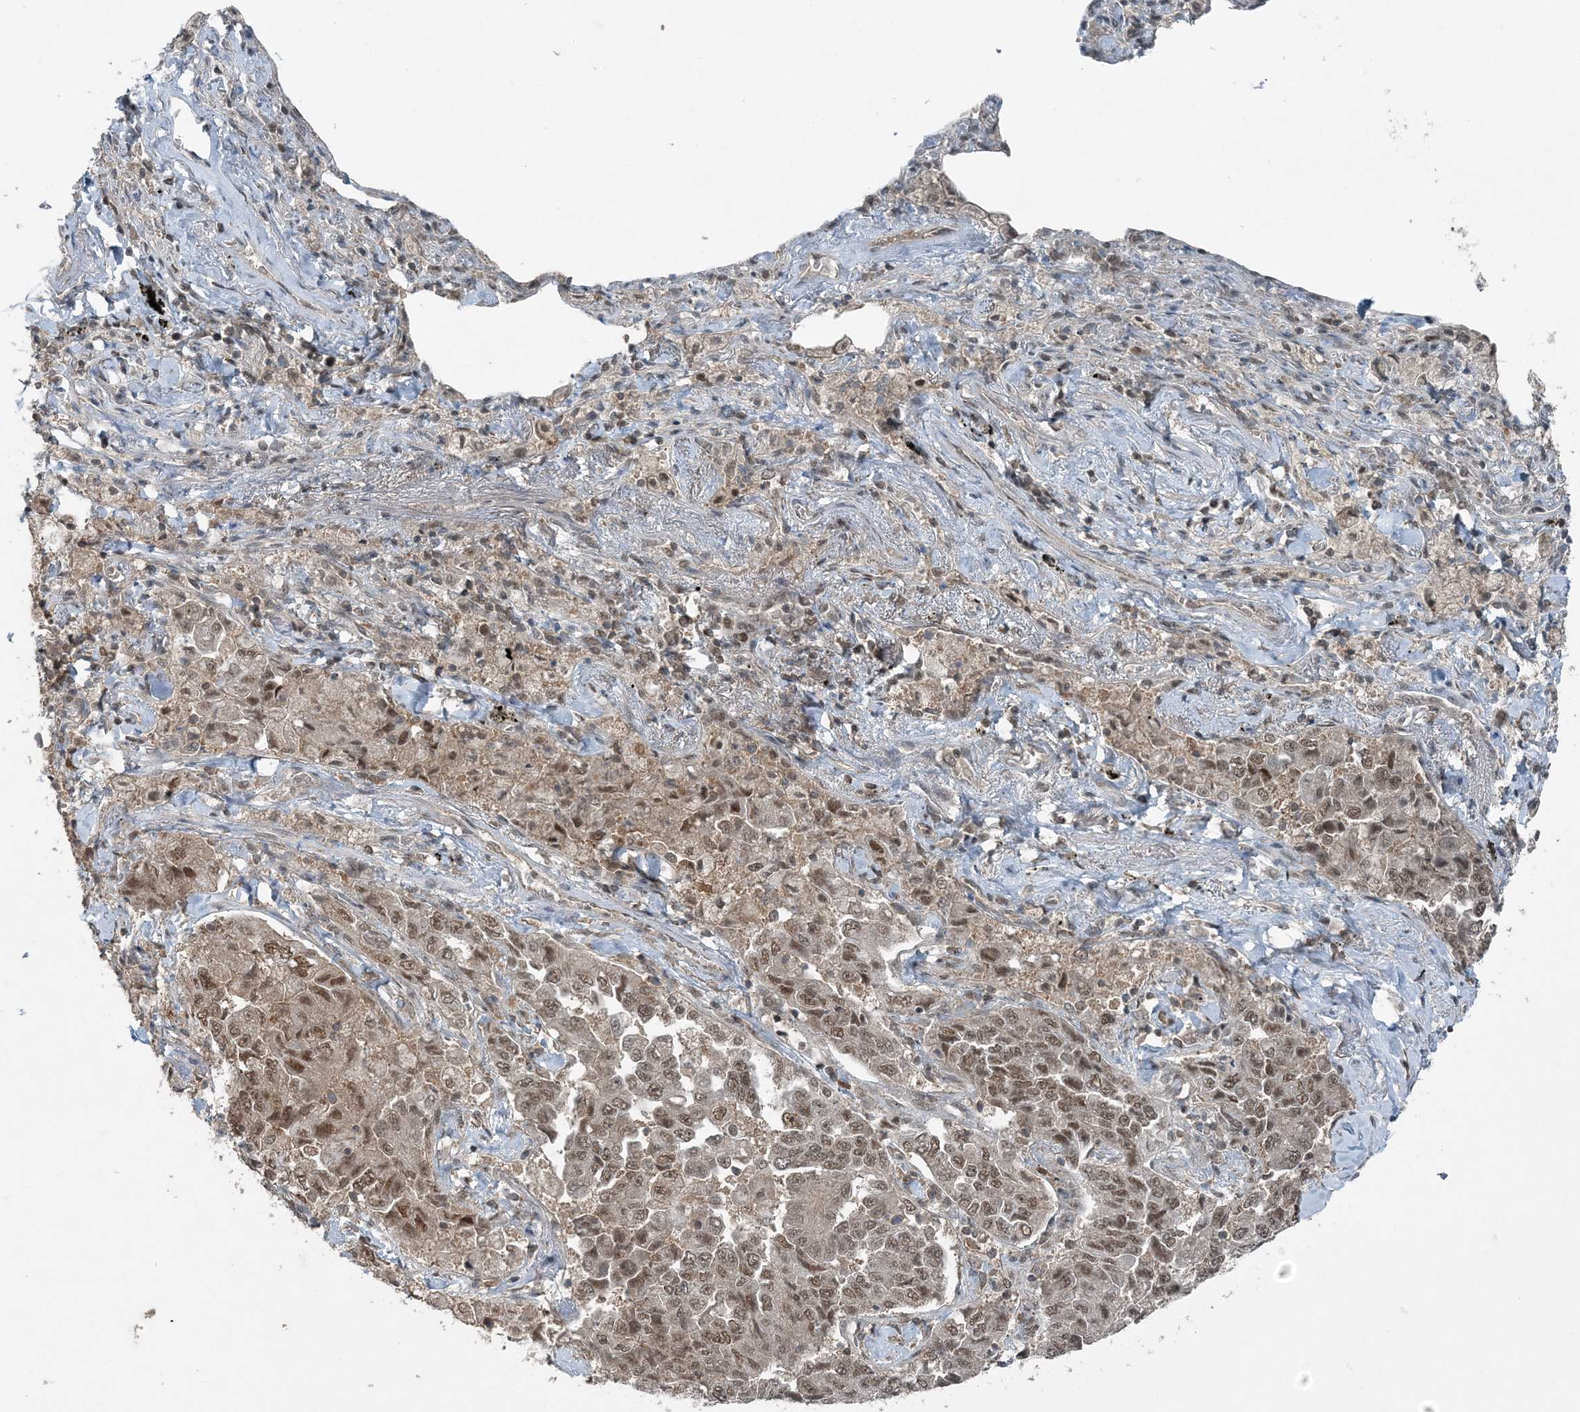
{"staining": {"intensity": "moderate", "quantity": ">75%", "location": "nuclear"}, "tissue": "lung cancer", "cell_type": "Tumor cells", "image_type": "cancer", "snomed": [{"axis": "morphology", "description": "Adenocarcinoma, NOS"}, {"axis": "topography", "description": "Lung"}], "caption": "The histopathology image demonstrates staining of lung adenocarcinoma, revealing moderate nuclear protein positivity (brown color) within tumor cells. (IHC, brightfield microscopy, high magnification).", "gene": "COPS7B", "patient": {"sex": "female", "age": 51}}